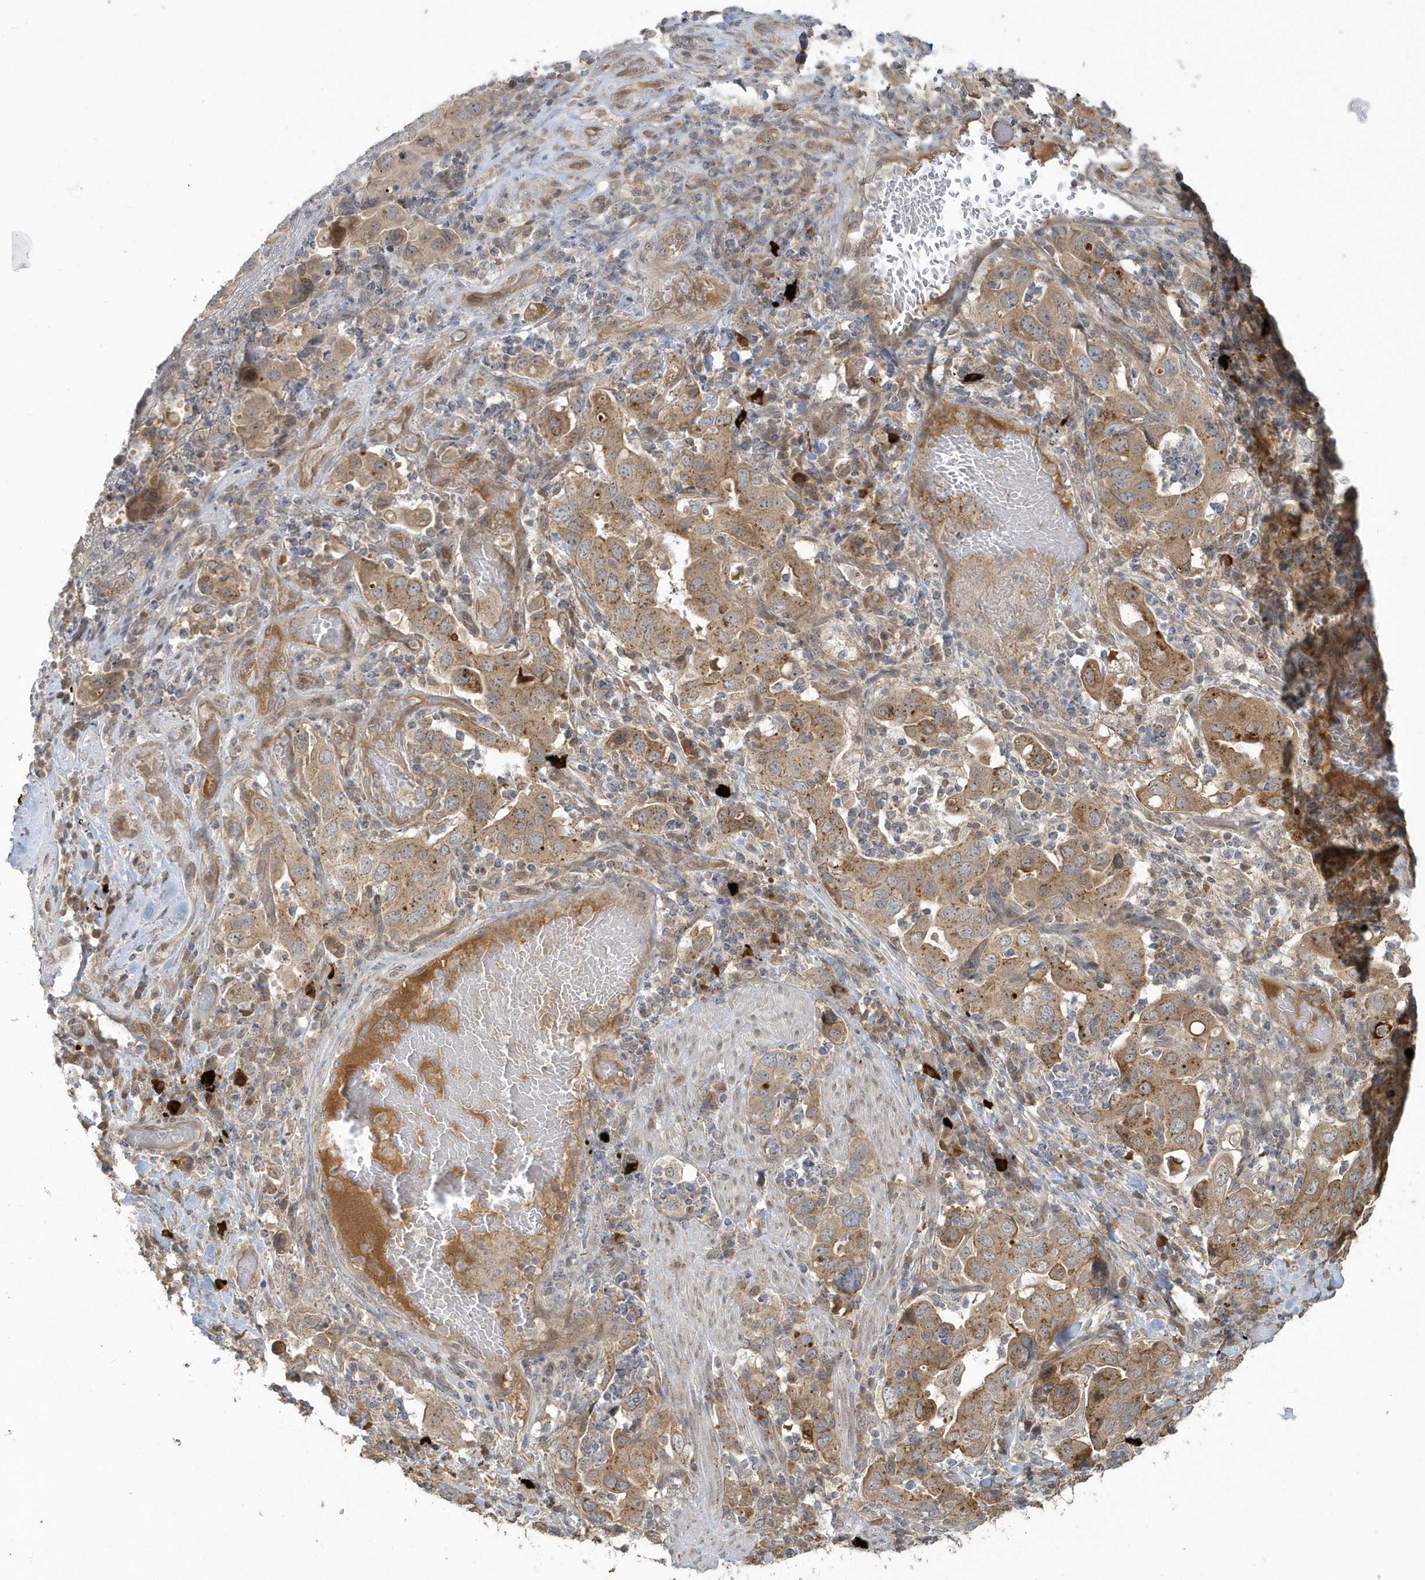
{"staining": {"intensity": "moderate", "quantity": ">75%", "location": "cytoplasmic/membranous"}, "tissue": "stomach cancer", "cell_type": "Tumor cells", "image_type": "cancer", "snomed": [{"axis": "morphology", "description": "Adenocarcinoma, NOS"}, {"axis": "topography", "description": "Stomach, upper"}], "caption": "Stomach adenocarcinoma was stained to show a protein in brown. There is medium levels of moderate cytoplasmic/membranous staining in approximately >75% of tumor cells.", "gene": "STIM2", "patient": {"sex": "male", "age": 62}}